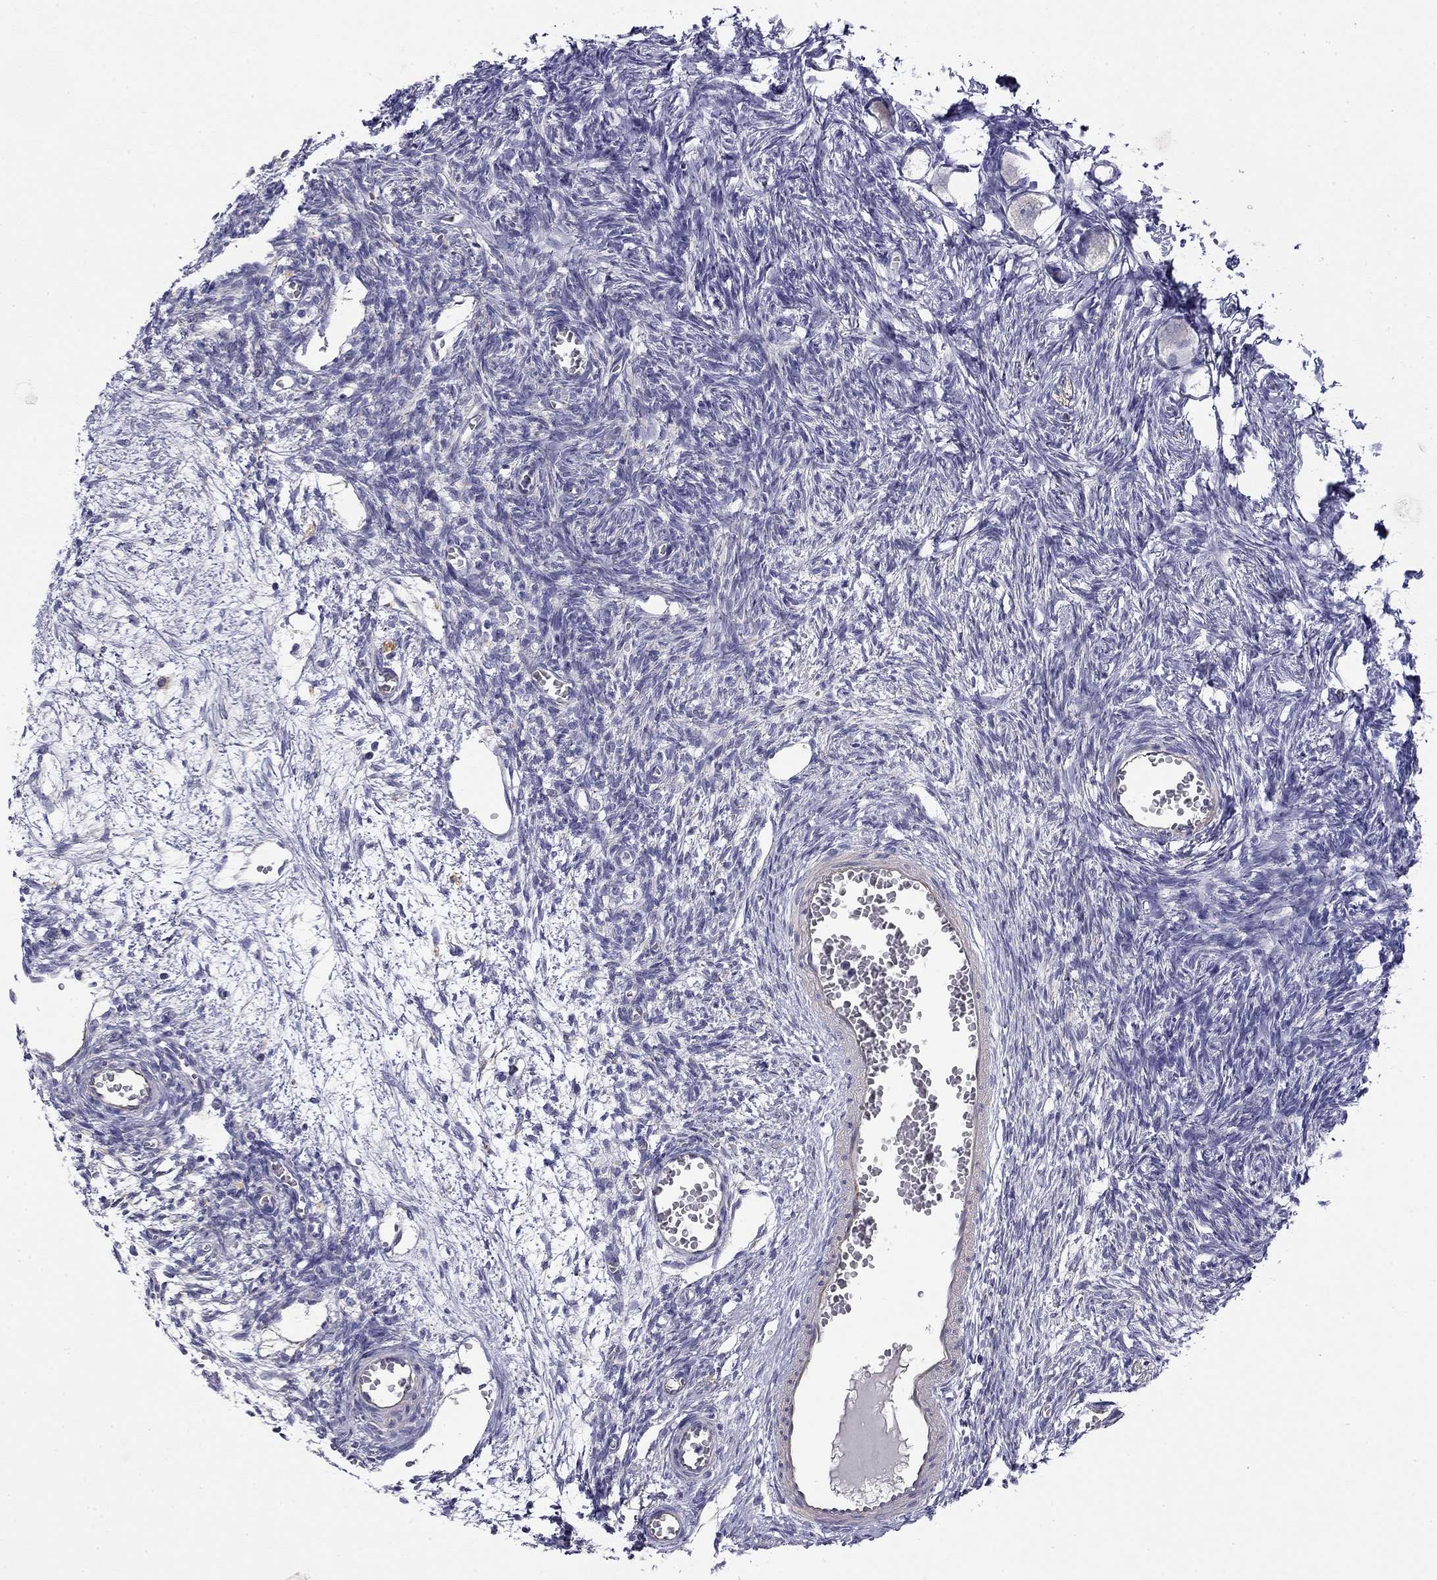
{"staining": {"intensity": "negative", "quantity": "none", "location": "none"}, "tissue": "ovary", "cell_type": "Follicle cells", "image_type": "normal", "snomed": [{"axis": "morphology", "description": "Normal tissue, NOS"}, {"axis": "topography", "description": "Ovary"}], "caption": "This is an IHC micrograph of benign human ovary. There is no positivity in follicle cells.", "gene": "RTL1", "patient": {"sex": "female", "age": 27}}